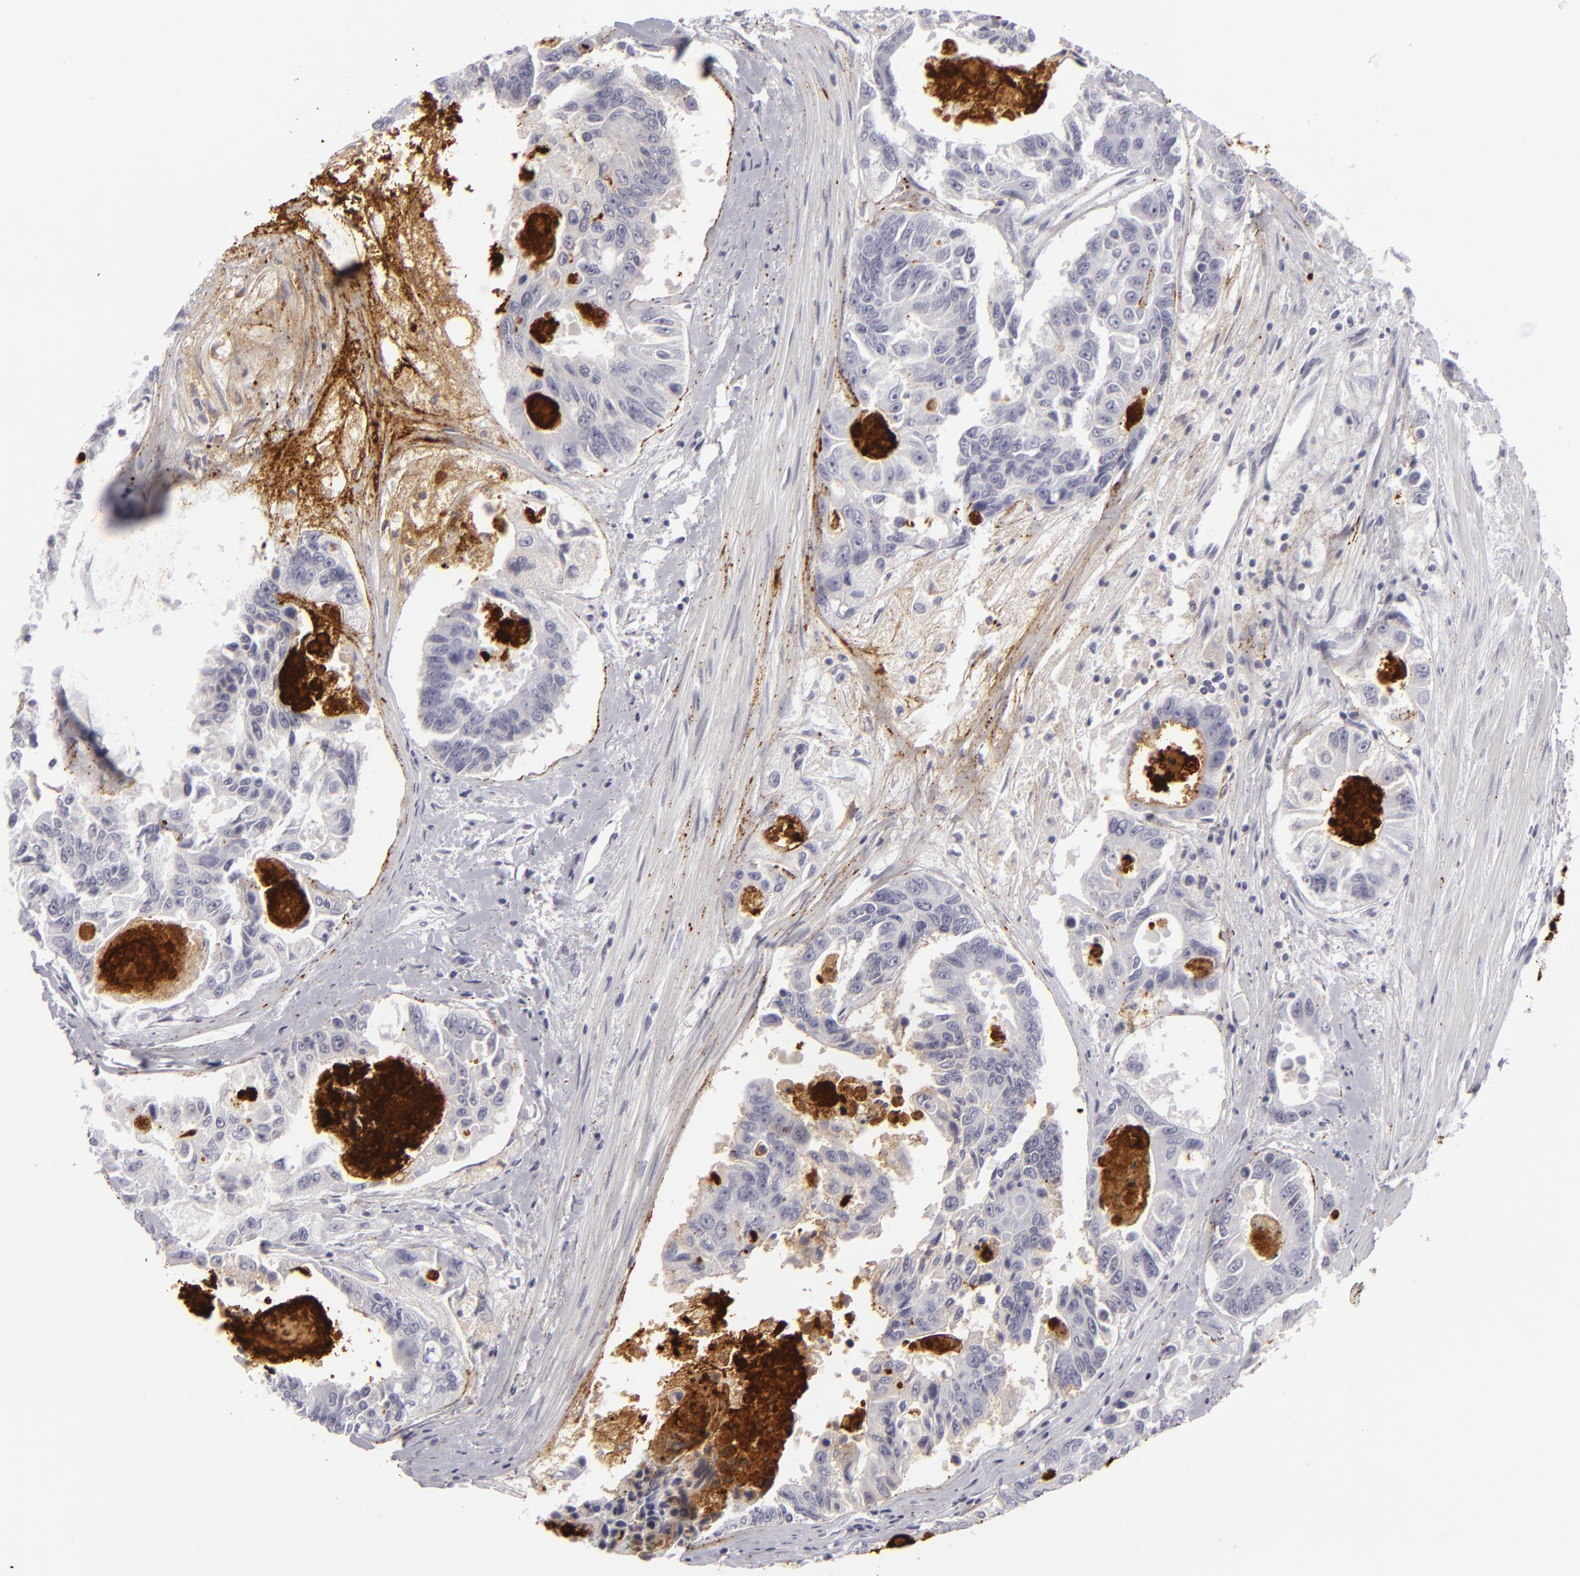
{"staining": {"intensity": "negative", "quantity": "none", "location": "none"}, "tissue": "colorectal cancer", "cell_type": "Tumor cells", "image_type": "cancer", "snomed": [{"axis": "morphology", "description": "Adenocarcinoma, NOS"}, {"axis": "topography", "description": "Colon"}], "caption": "The micrograph demonstrates no significant staining in tumor cells of adenocarcinoma (colorectal).", "gene": "C9", "patient": {"sex": "female", "age": 86}}